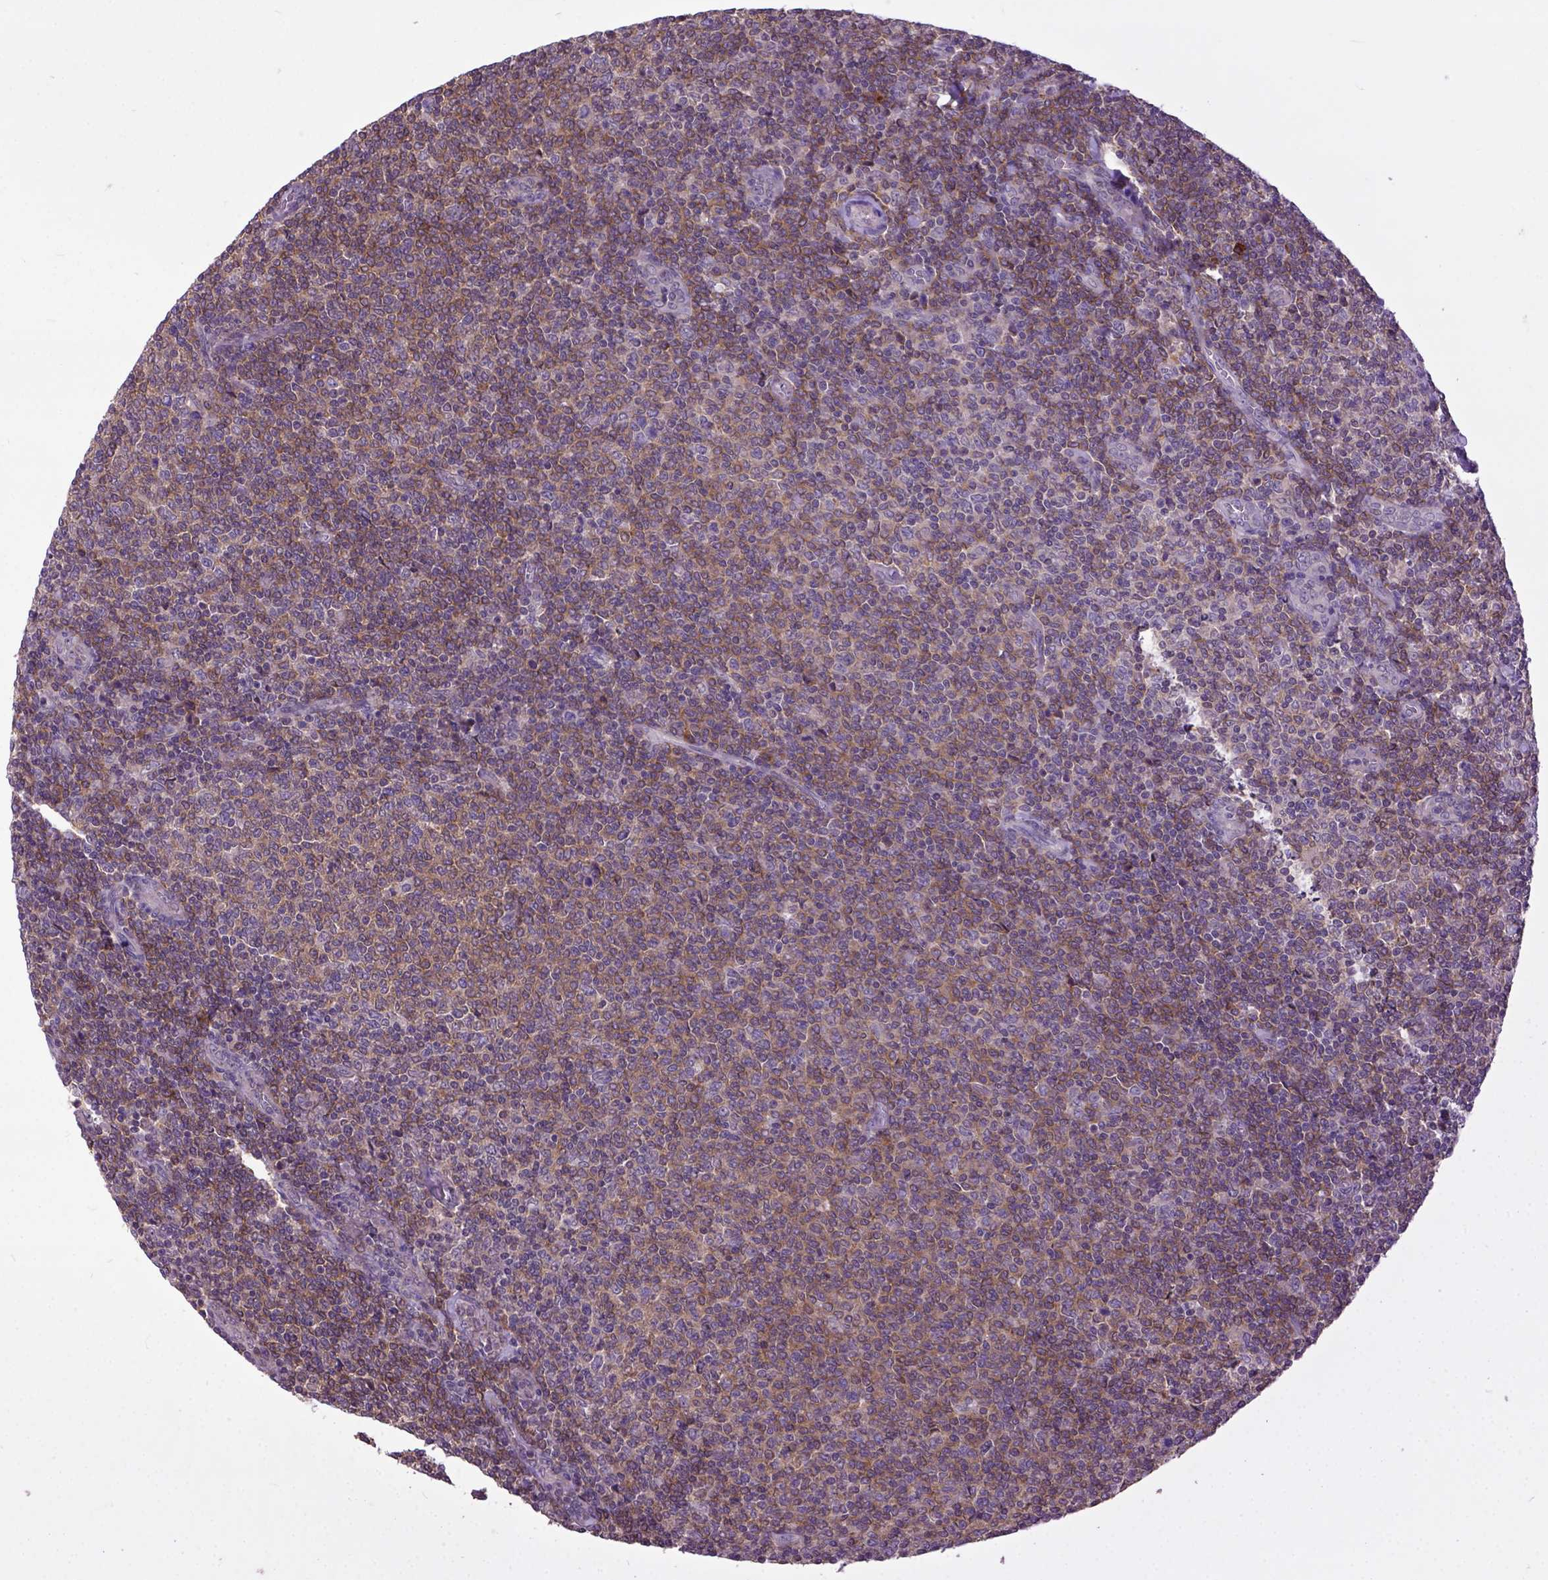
{"staining": {"intensity": "moderate", "quantity": ">75%", "location": "cytoplasmic/membranous"}, "tissue": "lymphoma", "cell_type": "Tumor cells", "image_type": "cancer", "snomed": [{"axis": "morphology", "description": "Malignant lymphoma, non-Hodgkin's type, Low grade"}, {"axis": "topography", "description": "Lymph node"}], "caption": "This is a micrograph of immunohistochemistry (IHC) staining of malignant lymphoma, non-Hodgkin's type (low-grade), which shows moderate expression in the cytoplasmic/membranous of tumor cells.", "gene": "CPNE1", "patient": {"sex": "male", "age": 52}}